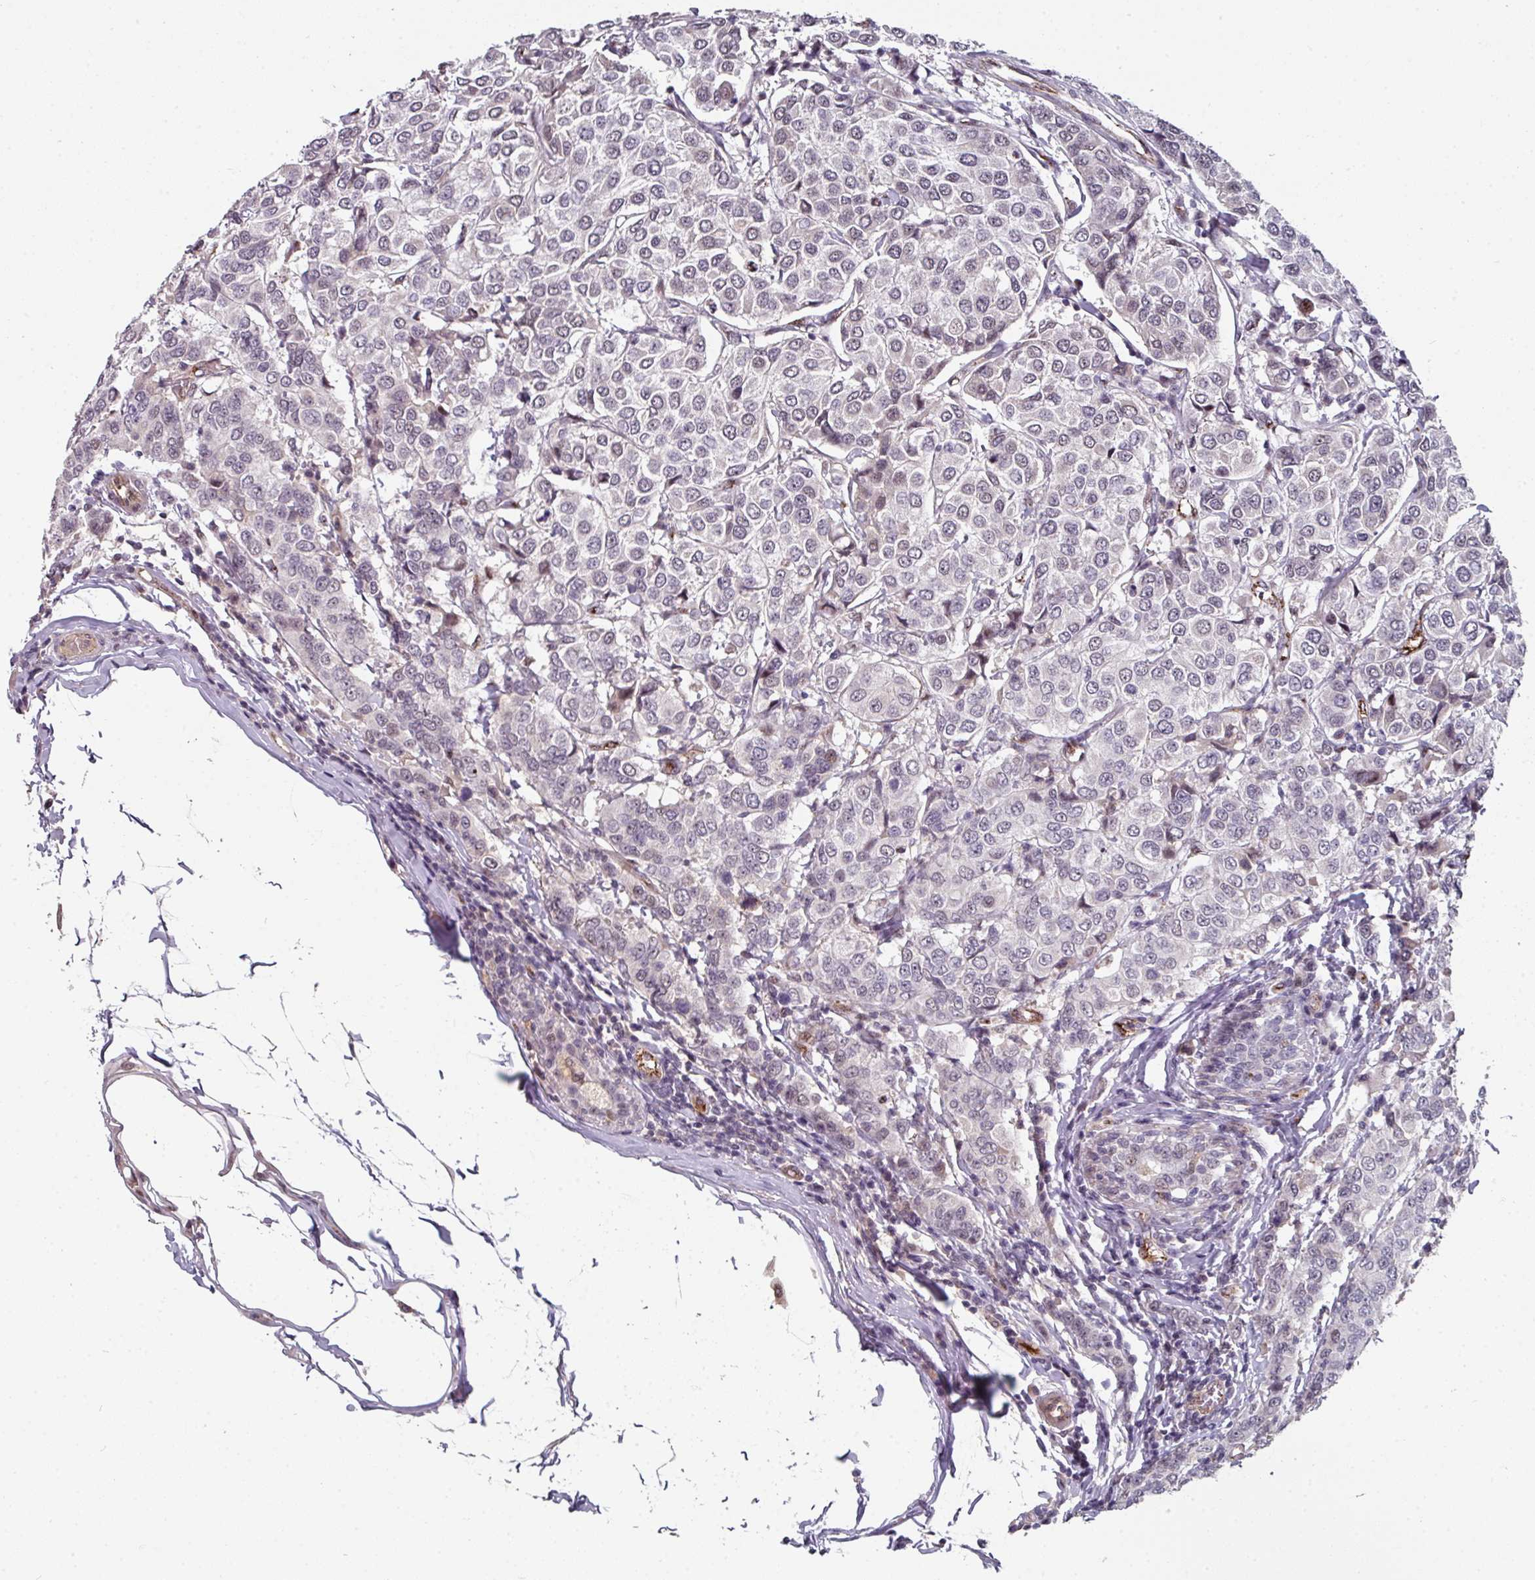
{"staining": {"intensity": "moderate", "quantity": "<25%", "location": "nuclear"}, "tissue": "breast cancer", "cell_type": "Tumor cells", "image_type": "cancer", "snomed": [{"axis": "morphology", "description": "Duct carcinoma"}, {"axis": "topography", "description": "Breast"}], "caption": "Immunohistochemical staining of breast cancer (intraductal carcinoma) exhibits low levels of moderate nuclear positivity in approximately <25% of tumor cells.", "gene": "SIDT2", "patient": {"sex": "female", "age": 55}}